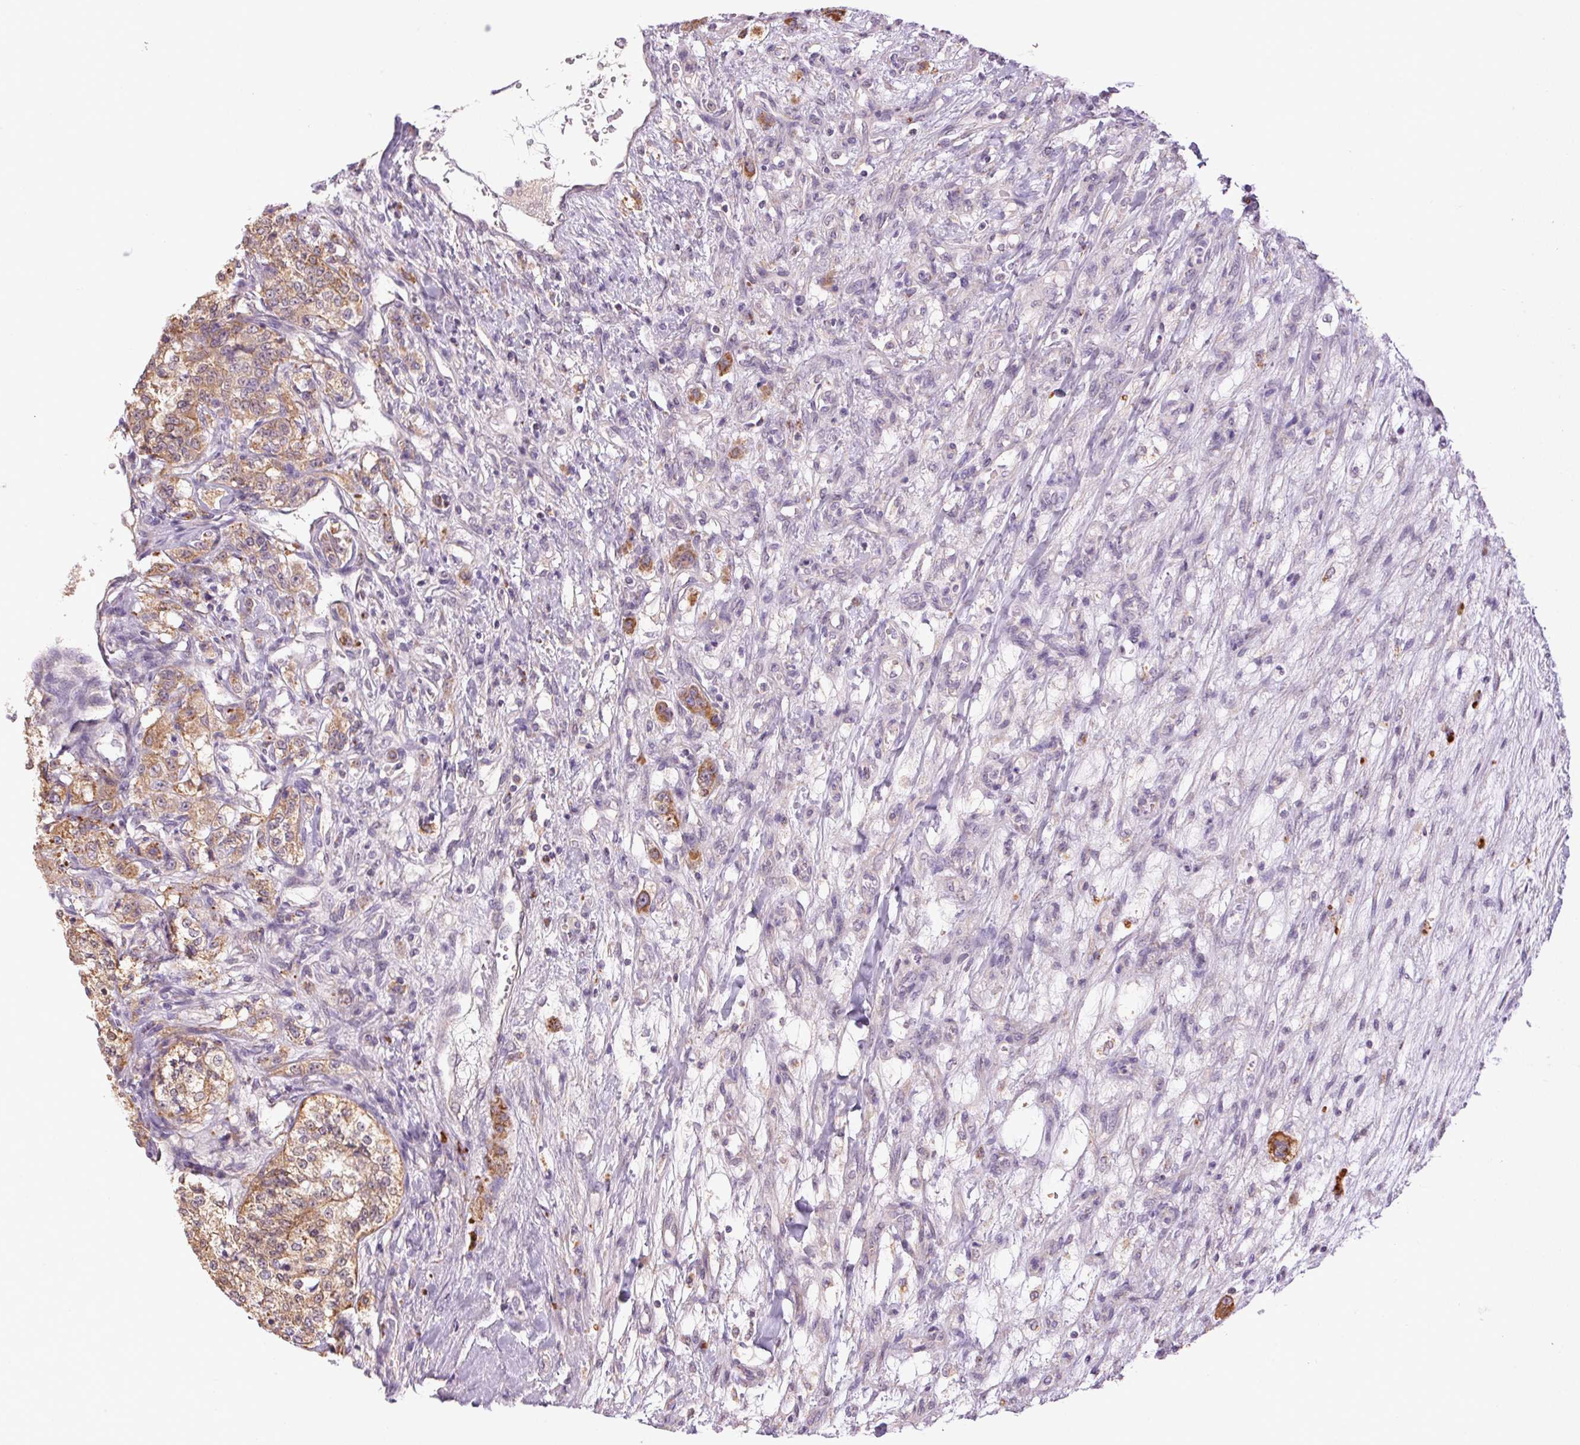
{"staining": {"intensity": "moderate", "quantity": ">75%", "location": "cytoplasmic/membranous"}, "tissue": "renal cancer", "cell_type": "Tumor cells", "image_type": "cancer", "snomed": [{"axis": "morphology", "description": "Adenocarcinoma, NOS"}, {"axis": "topography", "description": "Kidney"}], "caption": "The image reveals staining of renal adenocarcinoma, revealing moderate cytoplasmic/membranous protein positivity (brown color) within tumor cells. The protein is stained brown, and the nuclei are stained in blue (DAB (3,3'-diaminobenzidine) IHC with brightfield microscopy, high magnification).", "gene": "ADH5", "patient": {"sex": "female", "age": 63}}